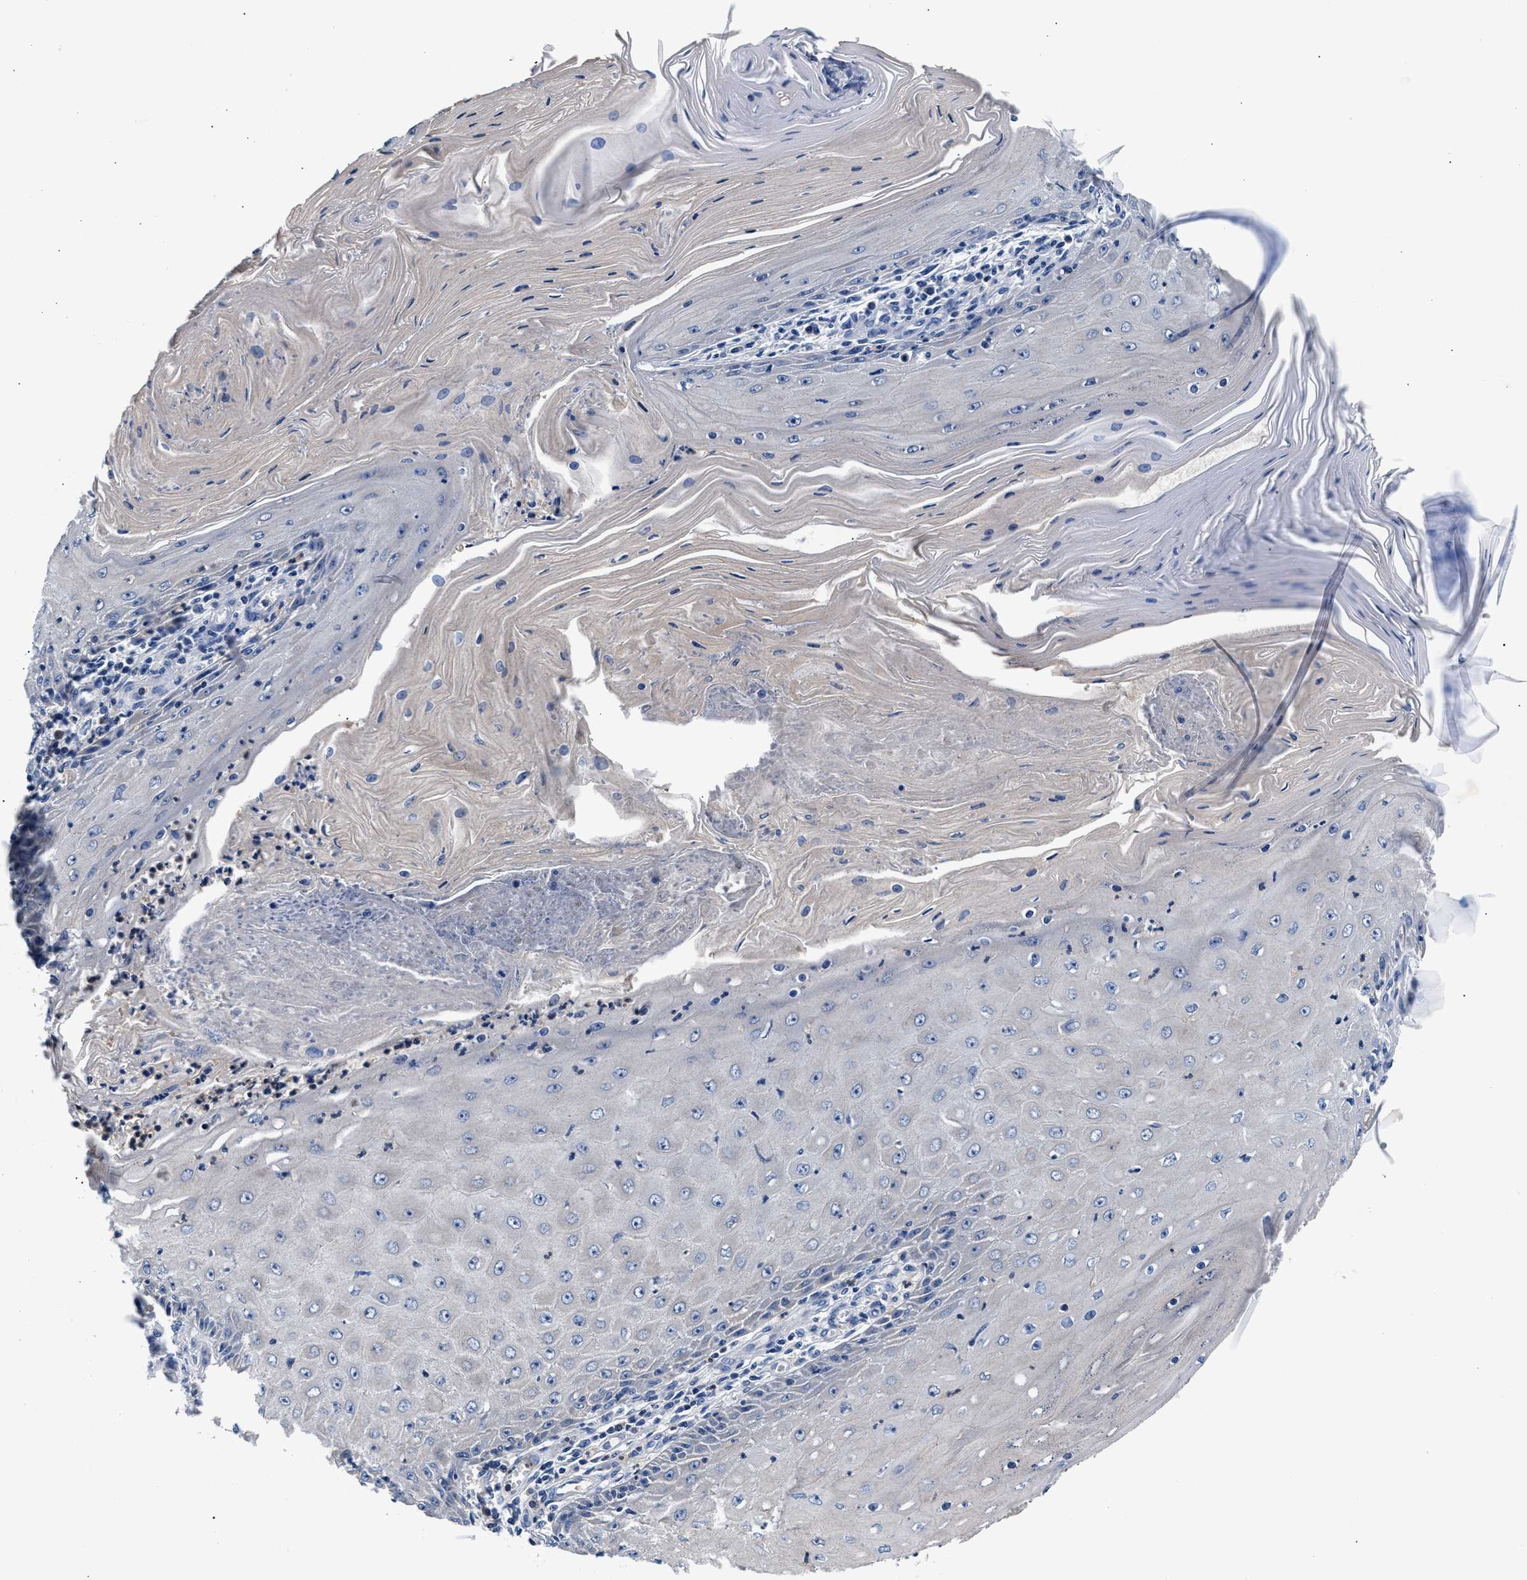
{"staining": {"intensity": "negative", "quantity": "none", "location": "none"}, "tissue": "skin cancer", "cell_type": "Tumor cells", "image_type": "cancer", "snomed": [{"axis": "morphology", "description": "Squamous cell carcinoma, NOS"}, {"axis": "topography", "description": "Skin"}], "caption": "Image shows no significant protein positivity in tumor cells of skin cancer.", "gene": "PHF24", "patient": {"sex": "female", "age": 73}}